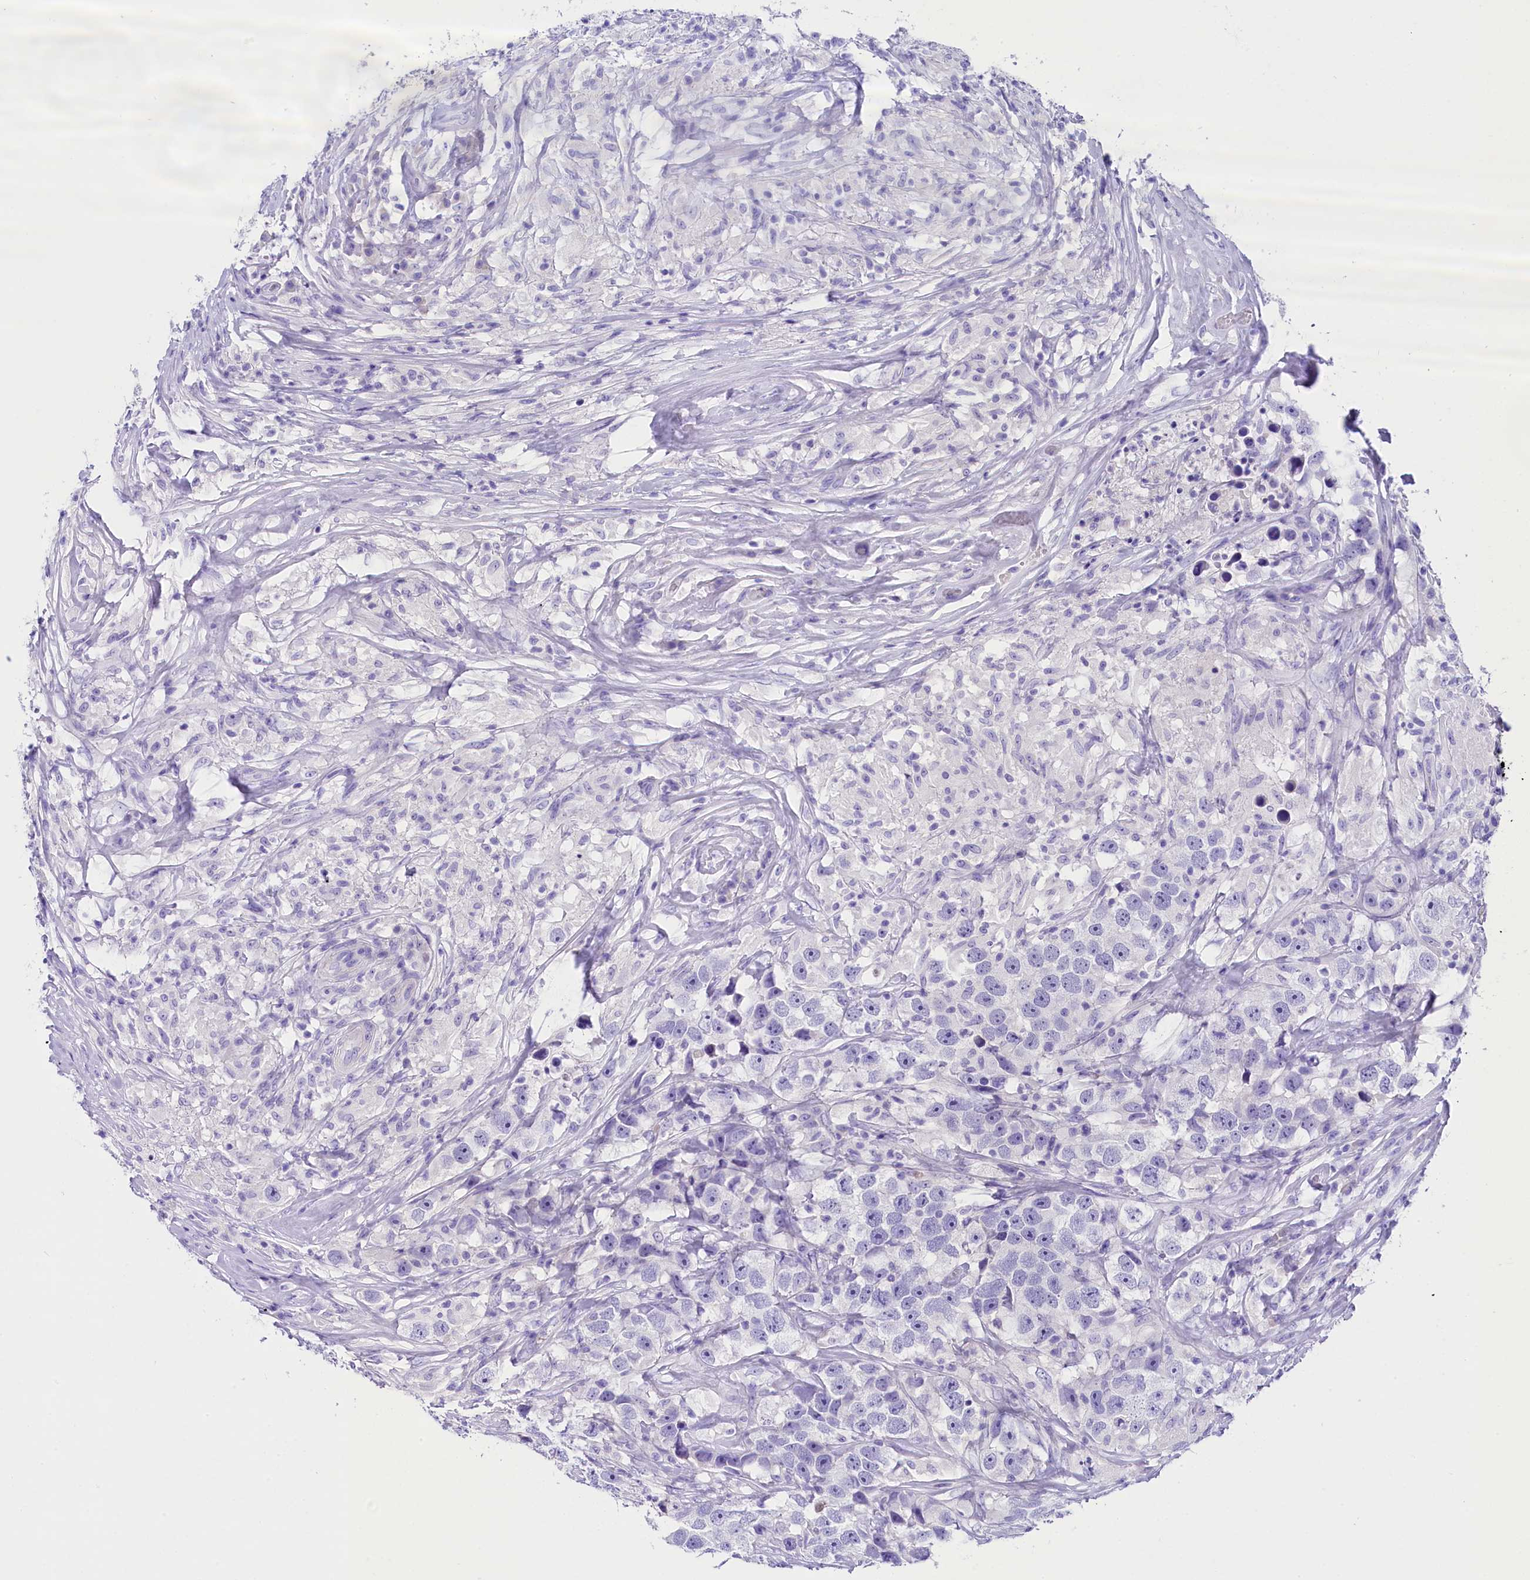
{"staining": {"intensity": "negative", "quantity": "none", "location": "none"}, "tissue": "testis cancer", "cell_type": "Tumor cells", "image_type": "cancer", "snomed": [{"axis": "morphology", "description": "Seminoma, NOS"}, {"axis": "topography", "description": "Testis"}], "caption": "This image is of seminoma (testis) stained with immunohistochemistry (IHC) to label a protein in brown with the nuclei are counter-stained blue. There is no staining in tumor cells.", "gene": "SKIDA1", "patient": {"sex": "male", "age": 49}}